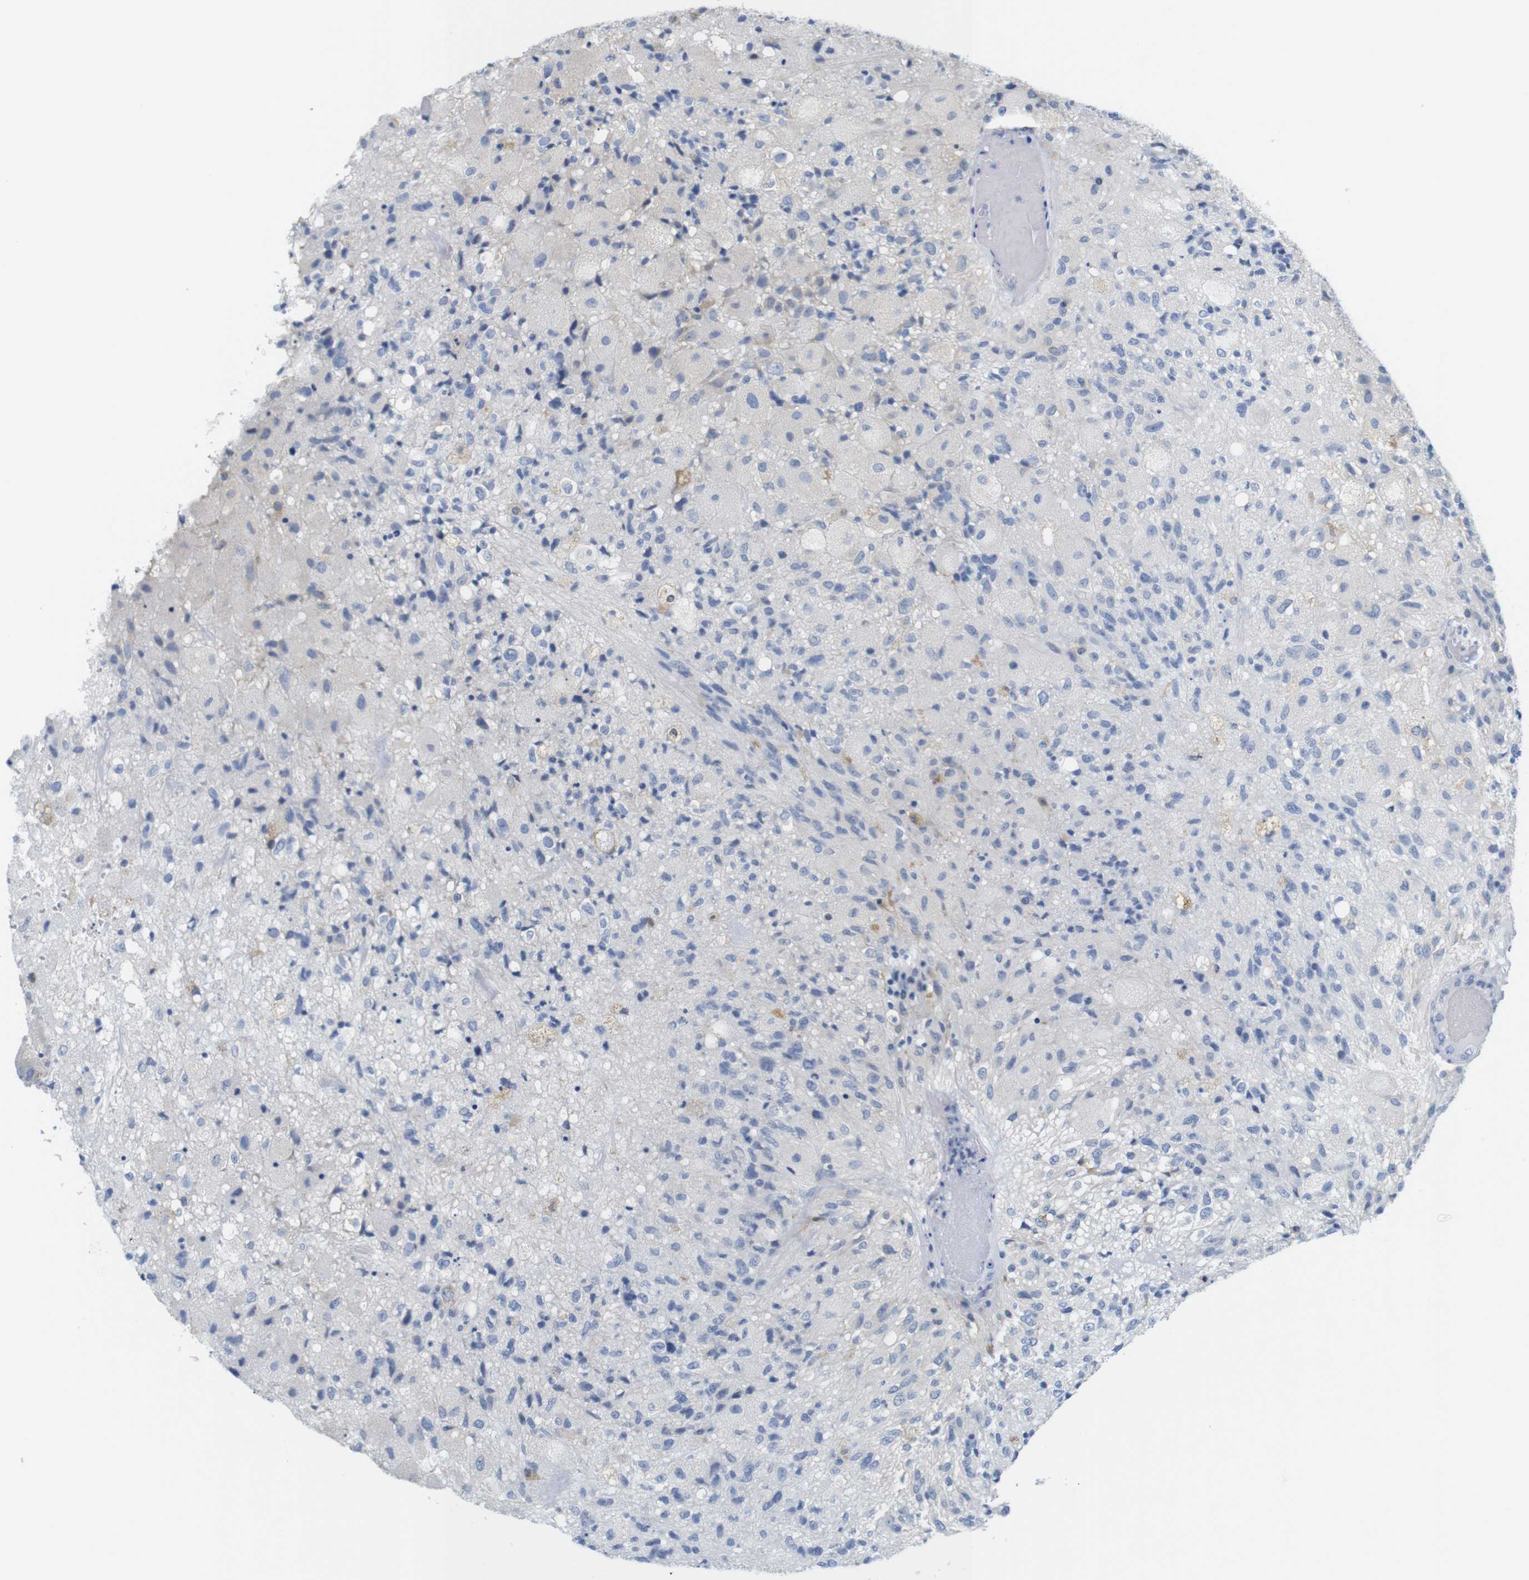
{"staining": {"intensity": "negative", "quantity": "none", "location": "none"}, "tissue": "glioma", "cell_type": "Tumor cells", "image_type": "cancer", "snomed": [{"axis": "morphology", "description": "Normal tissue, NOS"}, {"axis": "morphology", "description": "Glioma, malignant, High grade"}, {"axis": "topography", "description": "Cerebral cortex"}], "caption": "IHC image of malignant high-grade glioma stained for a protein (brown), which reveals no positivity in tumor cells. (Brightfield microscopy of DAB (3,3'-diaminobenzidine) immunohistochemistry (IHC) at high magnification).", "gene": "NEBL", "patient": {"sex": "male", "age": 77}}